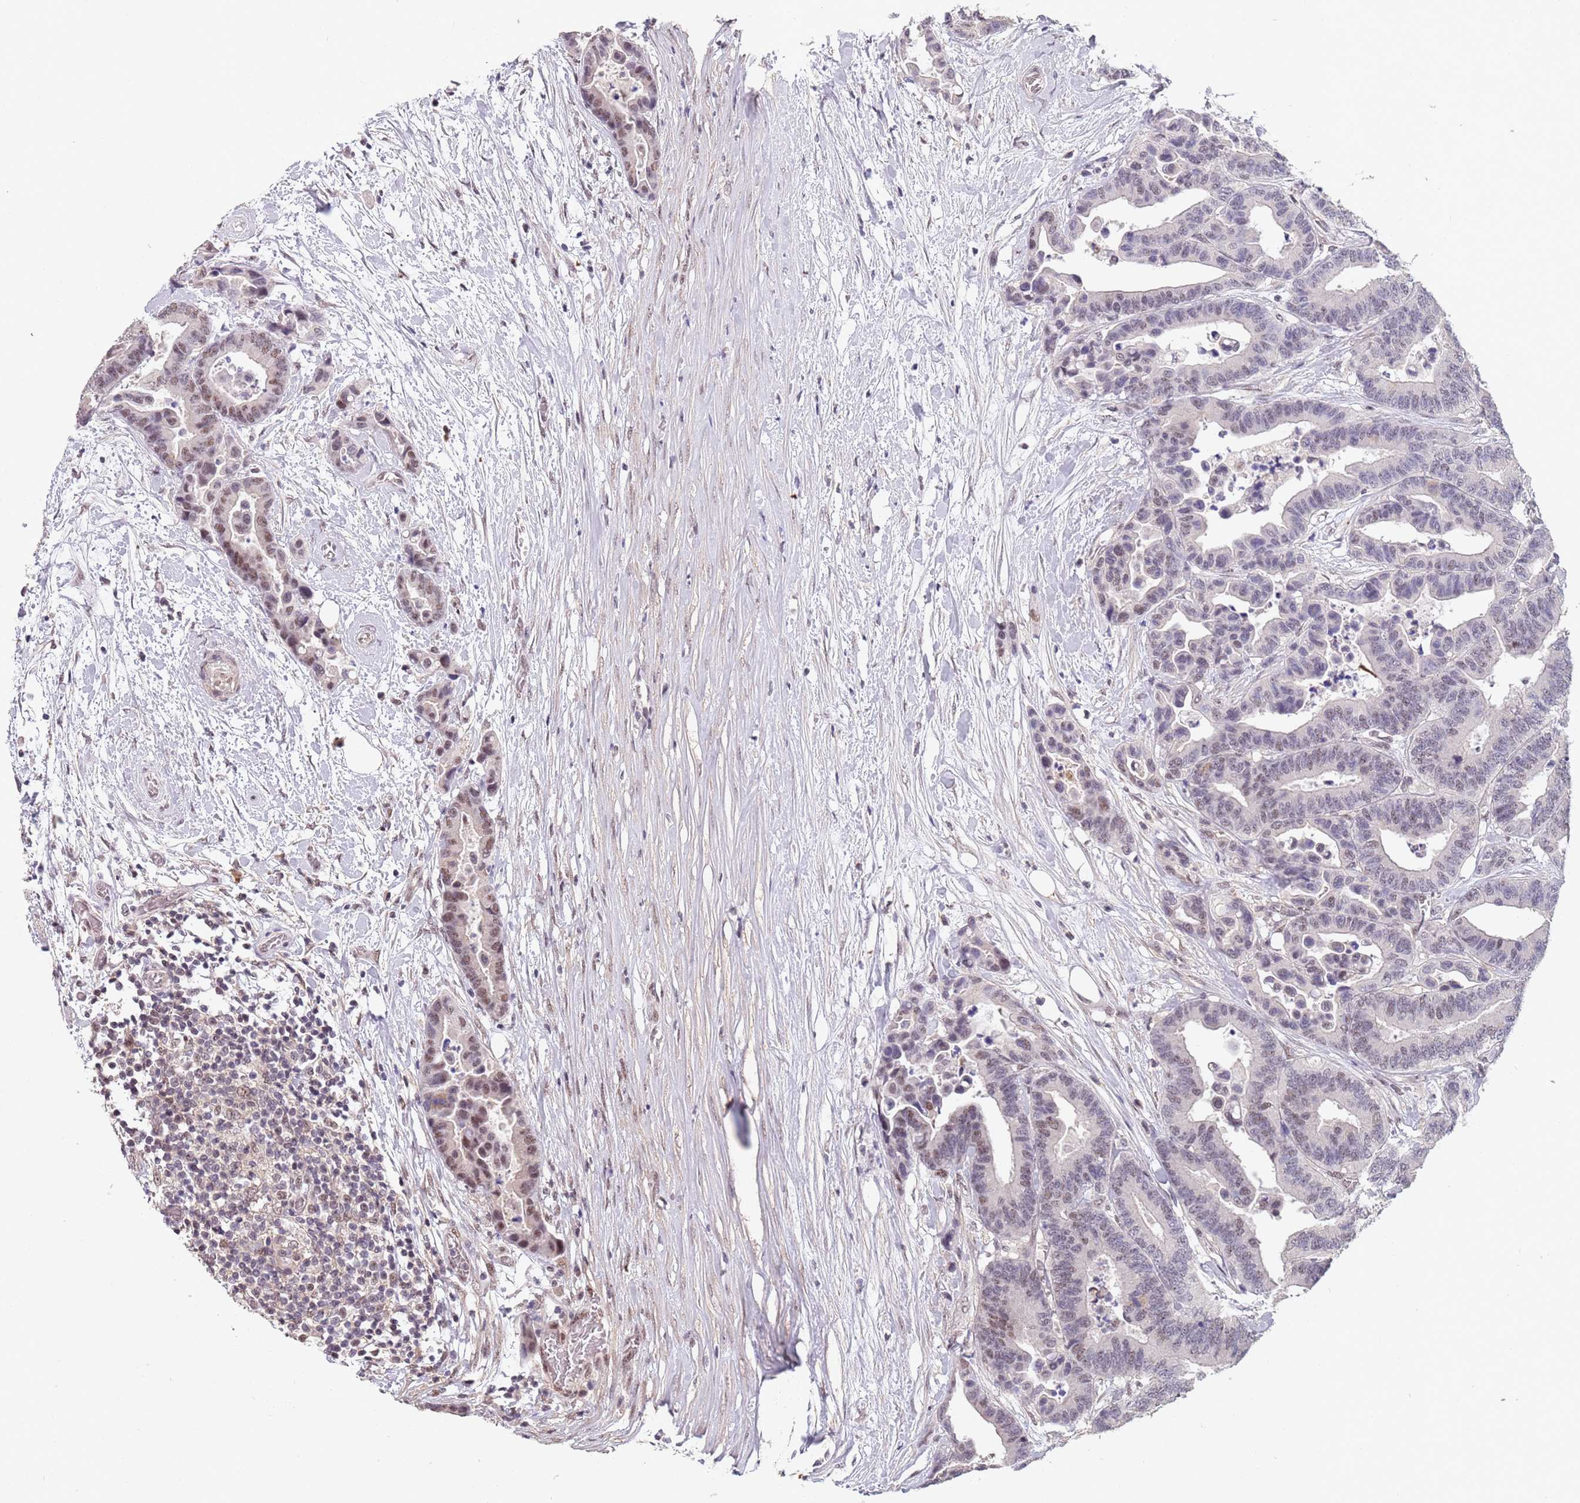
{"staining": {"intensity": "weak", "quantity": "<25%", "location": "nuclear"}, "tissue": "colorectal cancer", "cell_type": "Tumor cells", "image_type": "cancer", "snomed": [{"axis": "morphology", "description": "Adenocarcinoma, NOS"}, {"axis": "topography", "description": "Colon"}], "caption": "Tumor cells are negative for protein expression in human adenocarcinoma (colorectal).", "gene": "CIZ1", "patient": {"sex": "male", "age": 82}}